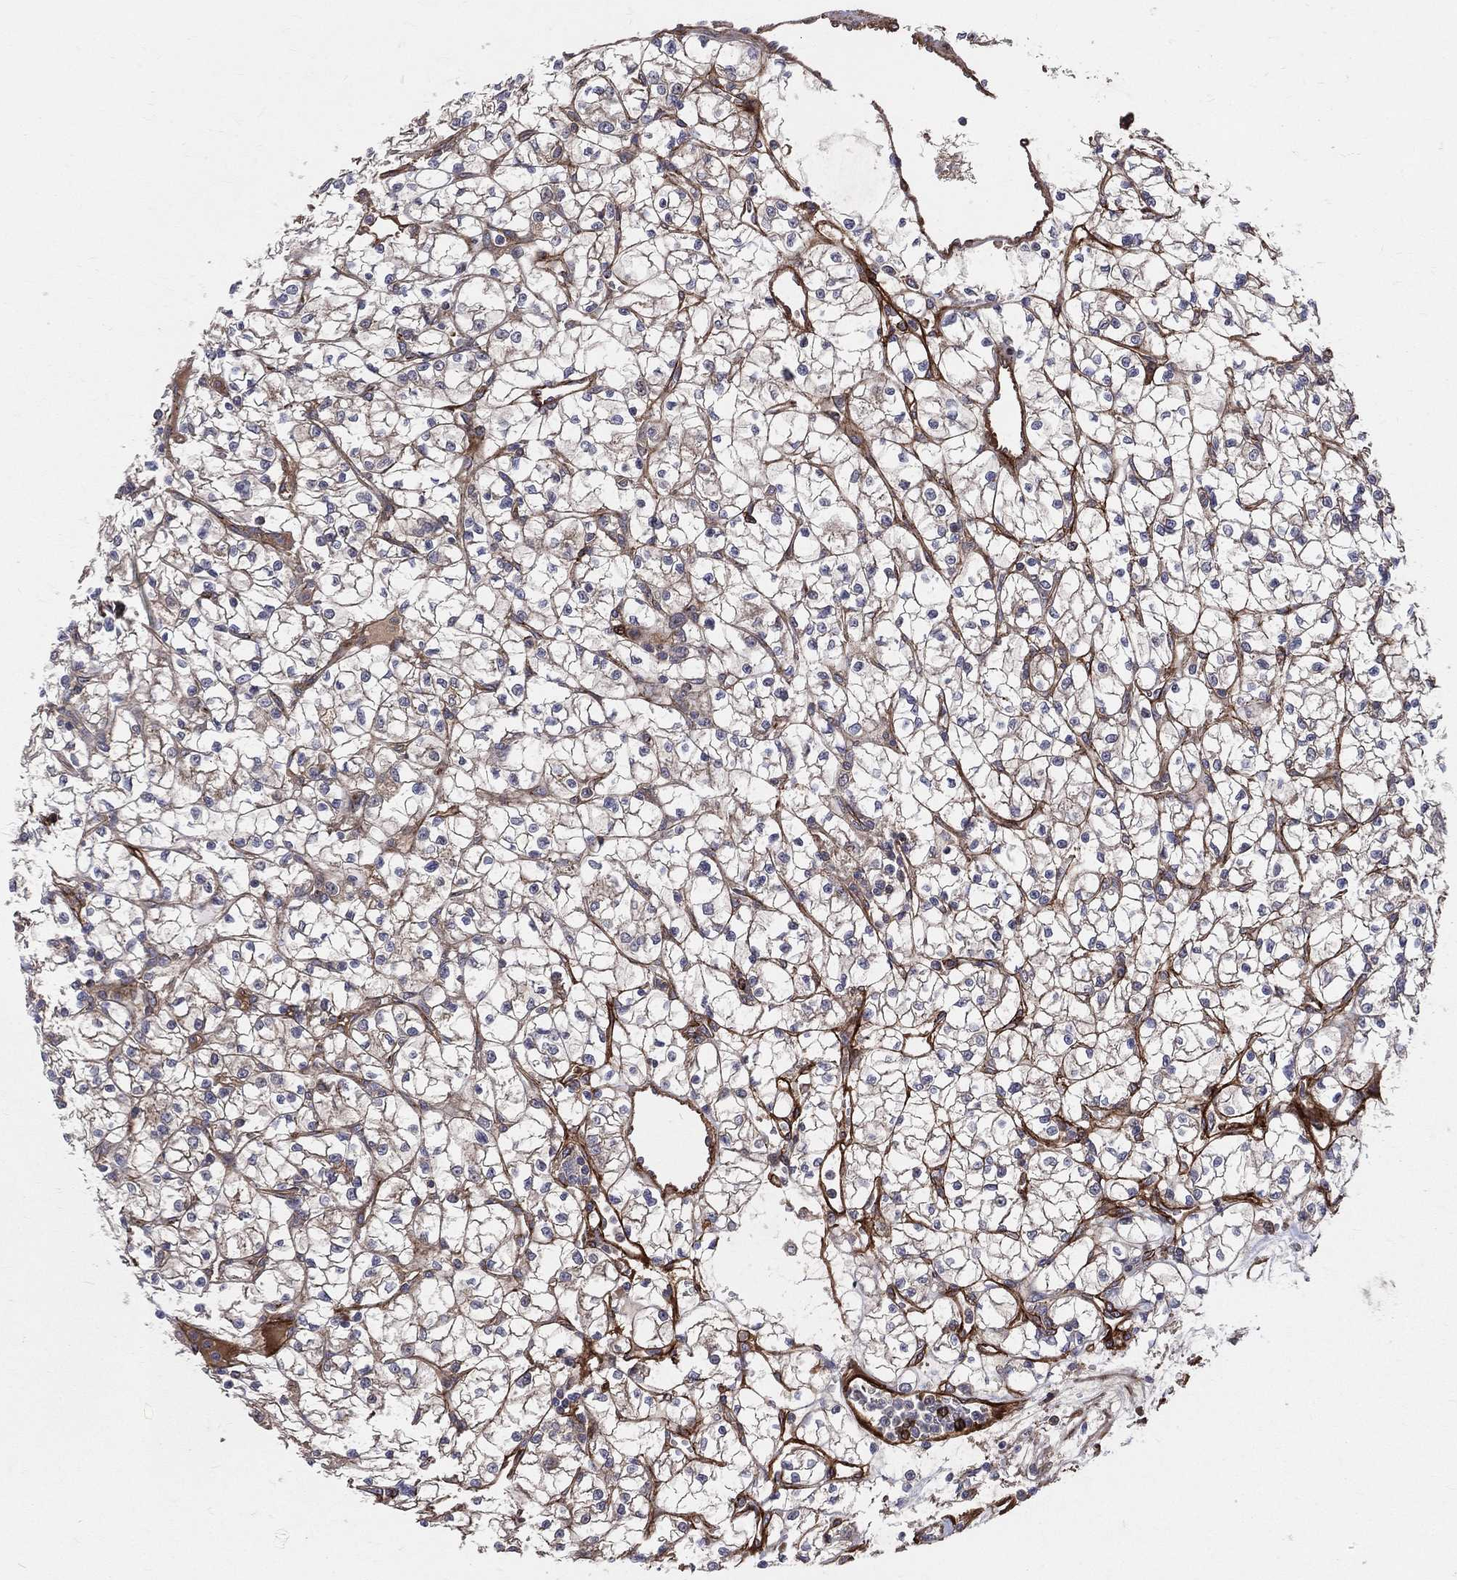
{"staining": {"intensity": "moderate", "quantity": "25%-75%", "location": "cytoplasmic/membranous"}, "tissue": "renal cancer", "cell_type": "Tumor cells", "image_type": "cancer", "snomed": [{"axis": "morphology", "description": "Adenocarcinoma, NOS"}, {"axis": "topography", "description": "Kidney"}], "caption": "IHC histopathology image of human adenocarcinoma (renal) stained for a protein (brown), which reveals medium levels of moderate cytoplasmic/membranous positivity in about 25%-75% of tumor cells.", "gene": "ENTPD1", "patient": {"sex": "female", "age": 64}}